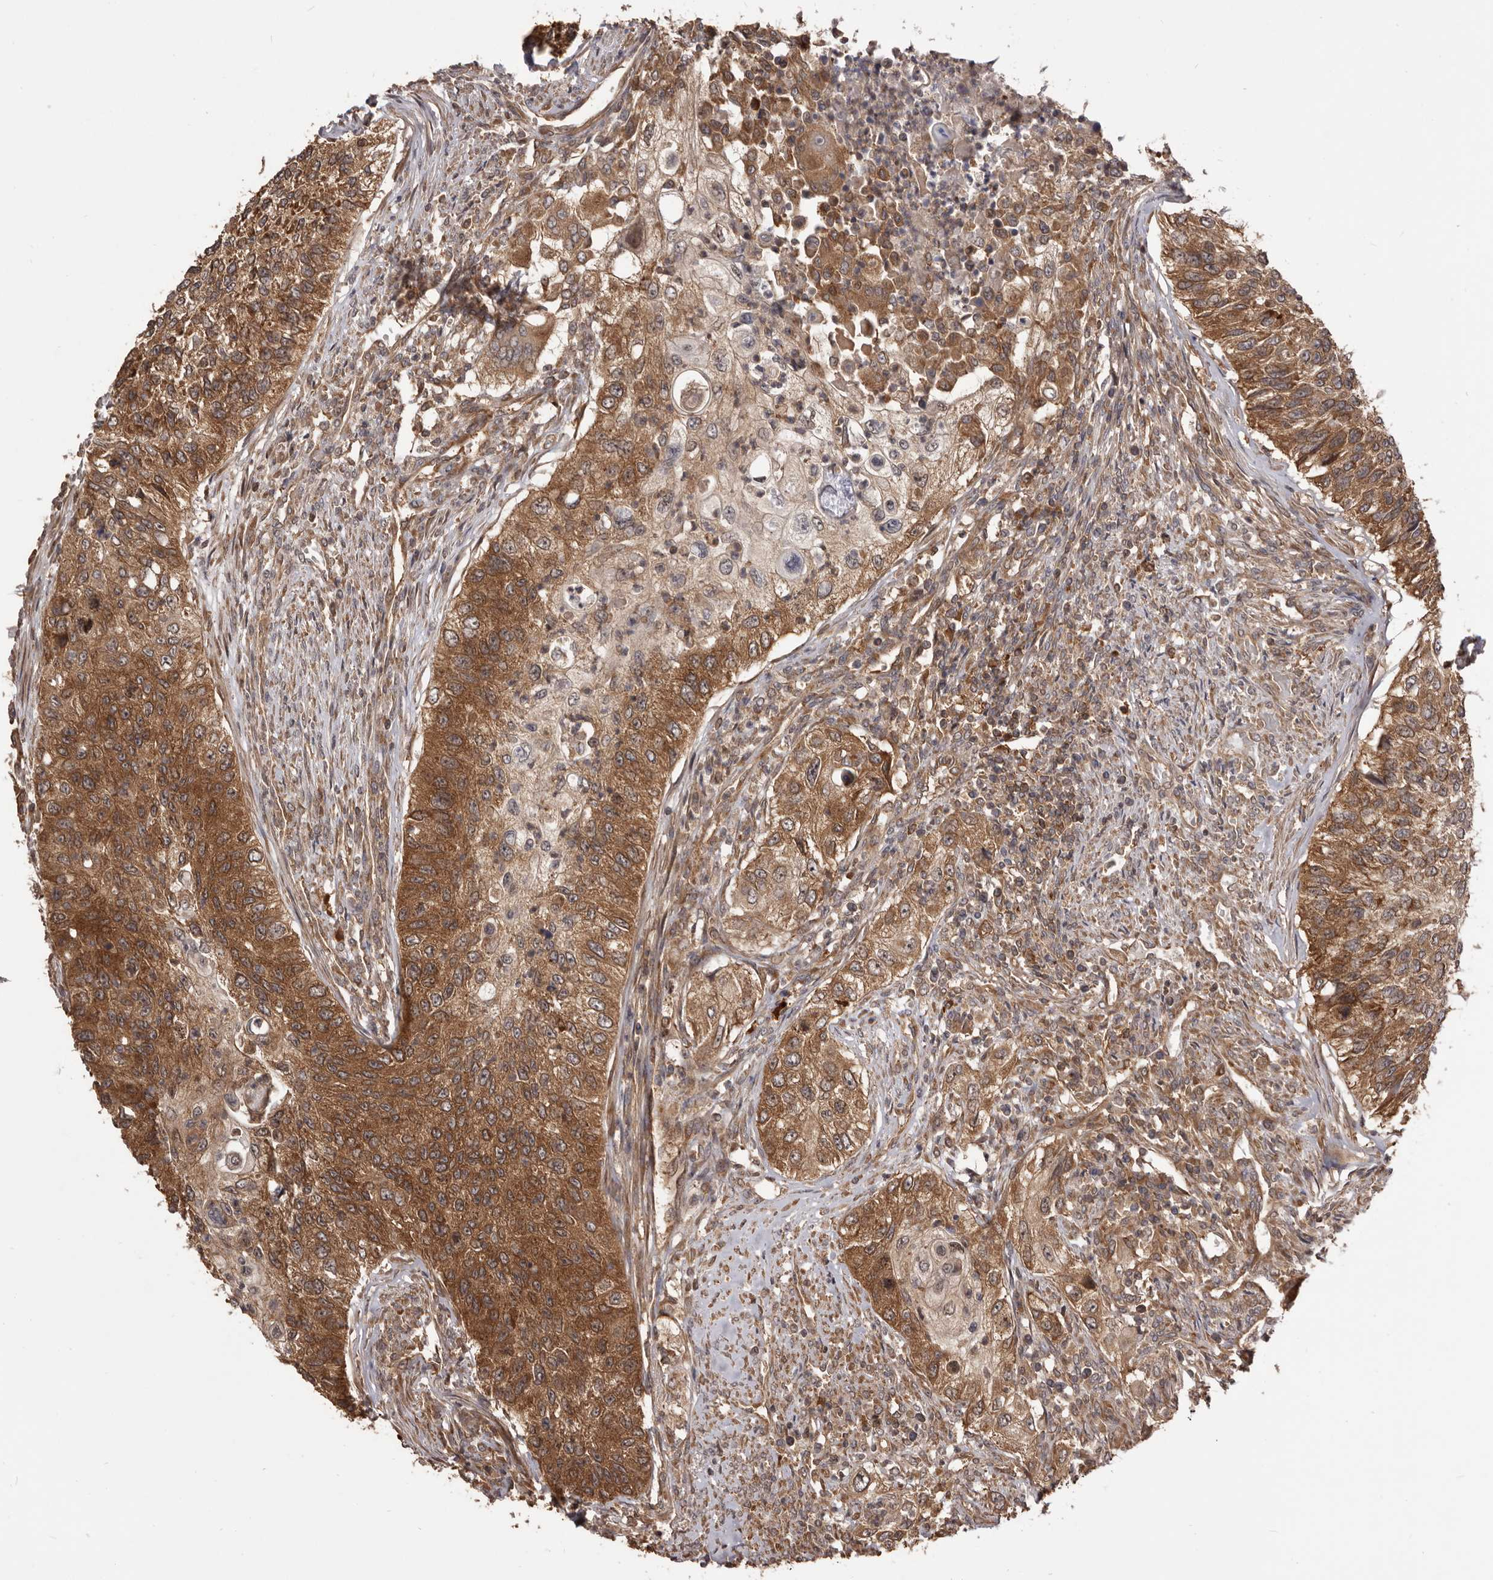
{"staining": {"intensity": "moderate", "quantity": ">75%", "location": "cytoplasmic/membranous"}, "tissue": "urothelial cancer", "cell_type": "Tumor cells", "image_type": "cancer", "snomed": [{"axis": "morphology", "description": "Urothelial carcinoma, High grade"}, {"axis": "topography", "description": "Urinary bladder"}], "caption": "High-grade urothelial carcinoma stained with immunohistochemistry shows moderate cytoplasmic/membranous positivity in approximately >75% of tumor cells.", "gene": "HBS1L", "patient": {"sex": "female", "age": 60}}